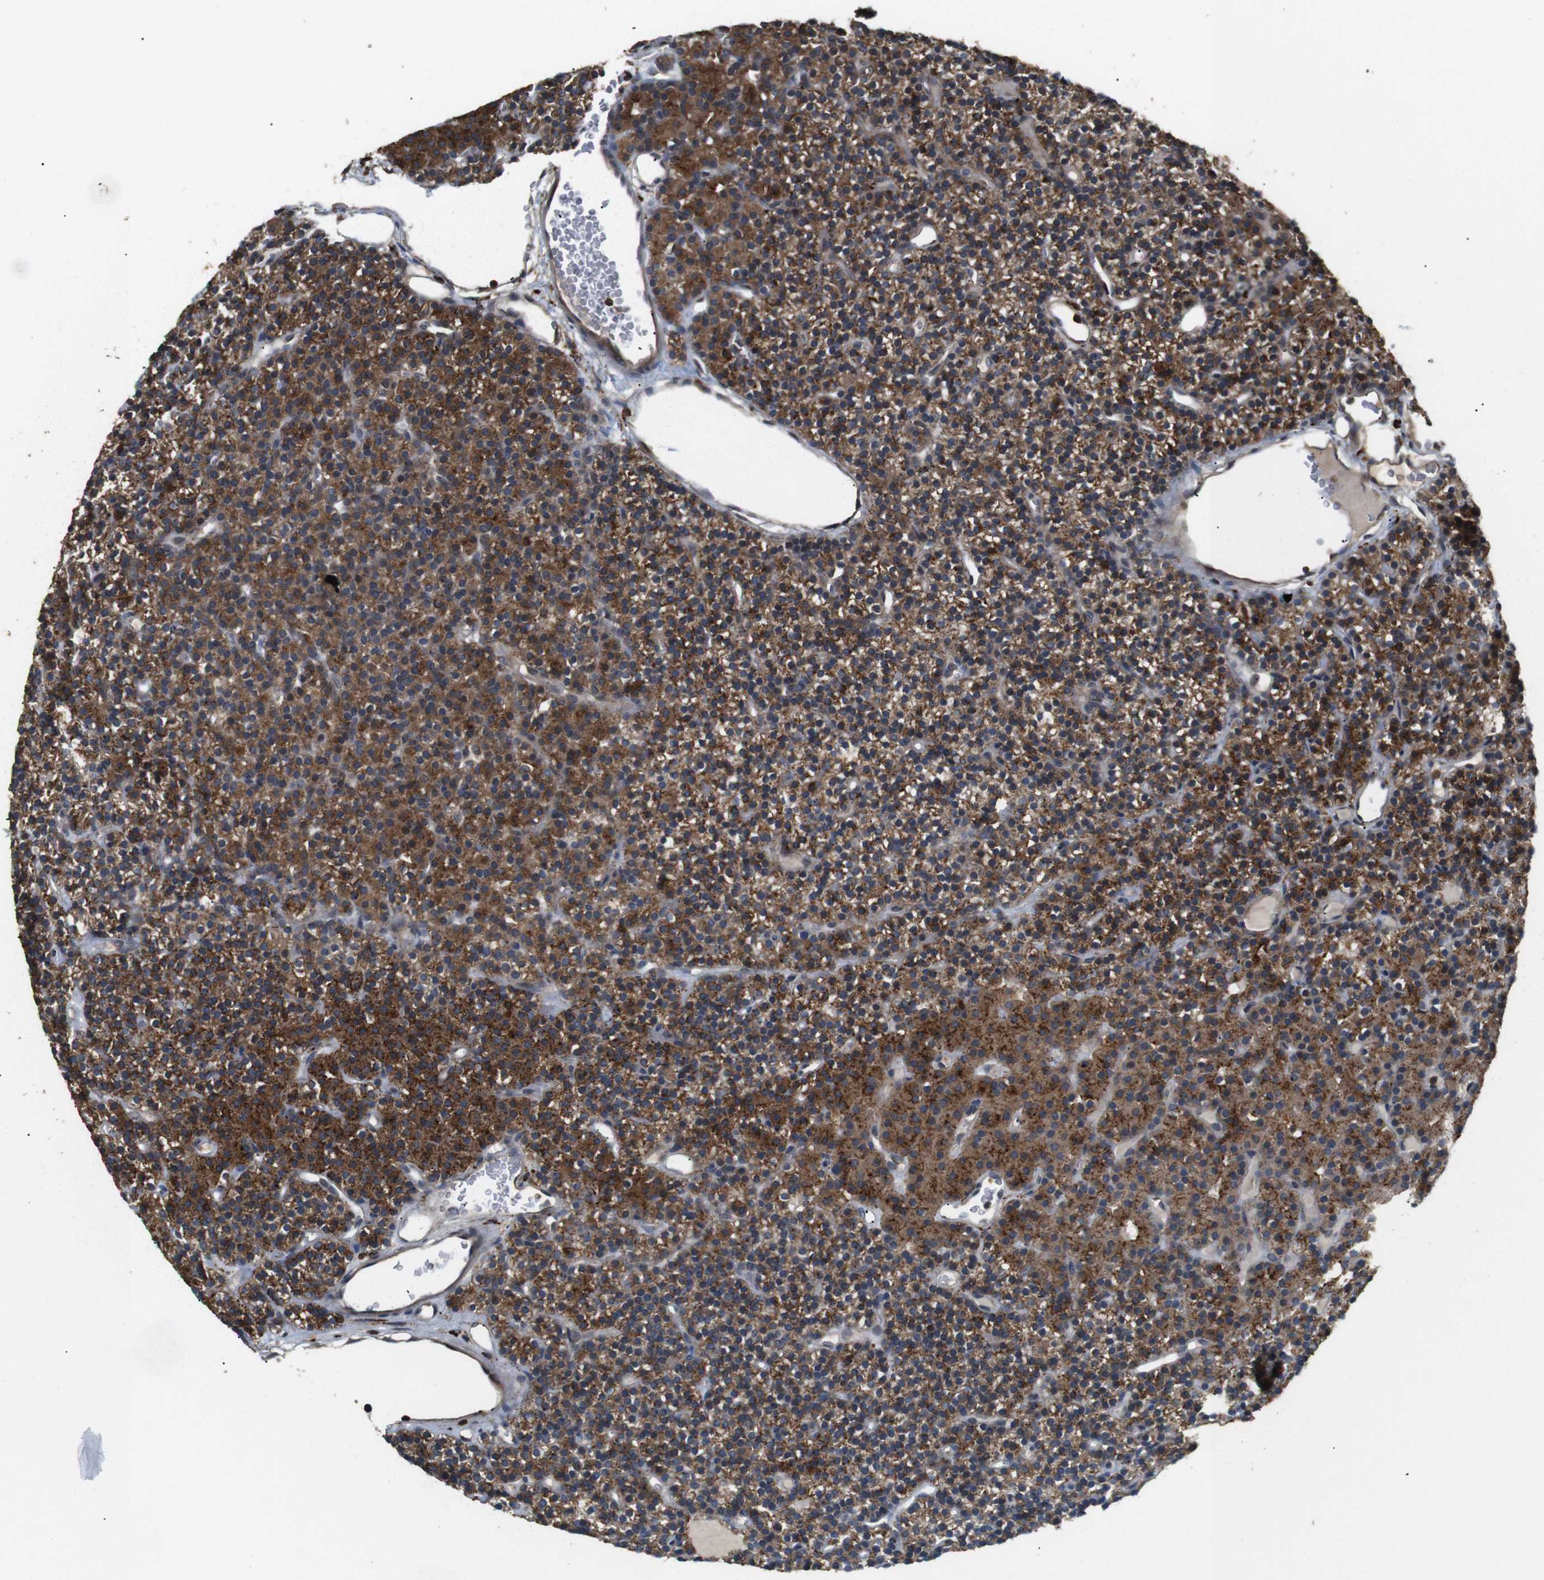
{"staining": {"intensity": "strong", "quantity": ">75%", "location": "cytoplasmic/membranous"}, "tissue": "parathyroid gland", "cell_type": "Glandular cells", "image_type": "normal", "snomed": [{"axis": "morphology", "description": "Normal tissue, NOS"}, {"axis": "morphology", "description": "Hyperplasia, NOS"}, {"axis": "topography", "description": "Parathyroid gland"}], "caption": "Human parathyroid gland stained with a brown dye exhibits strong cytoplasmic/membranous positive expression in about >75% of glandular cells.", "gene": "KSR1", "patient": {"sex": "male", "age": 44}}